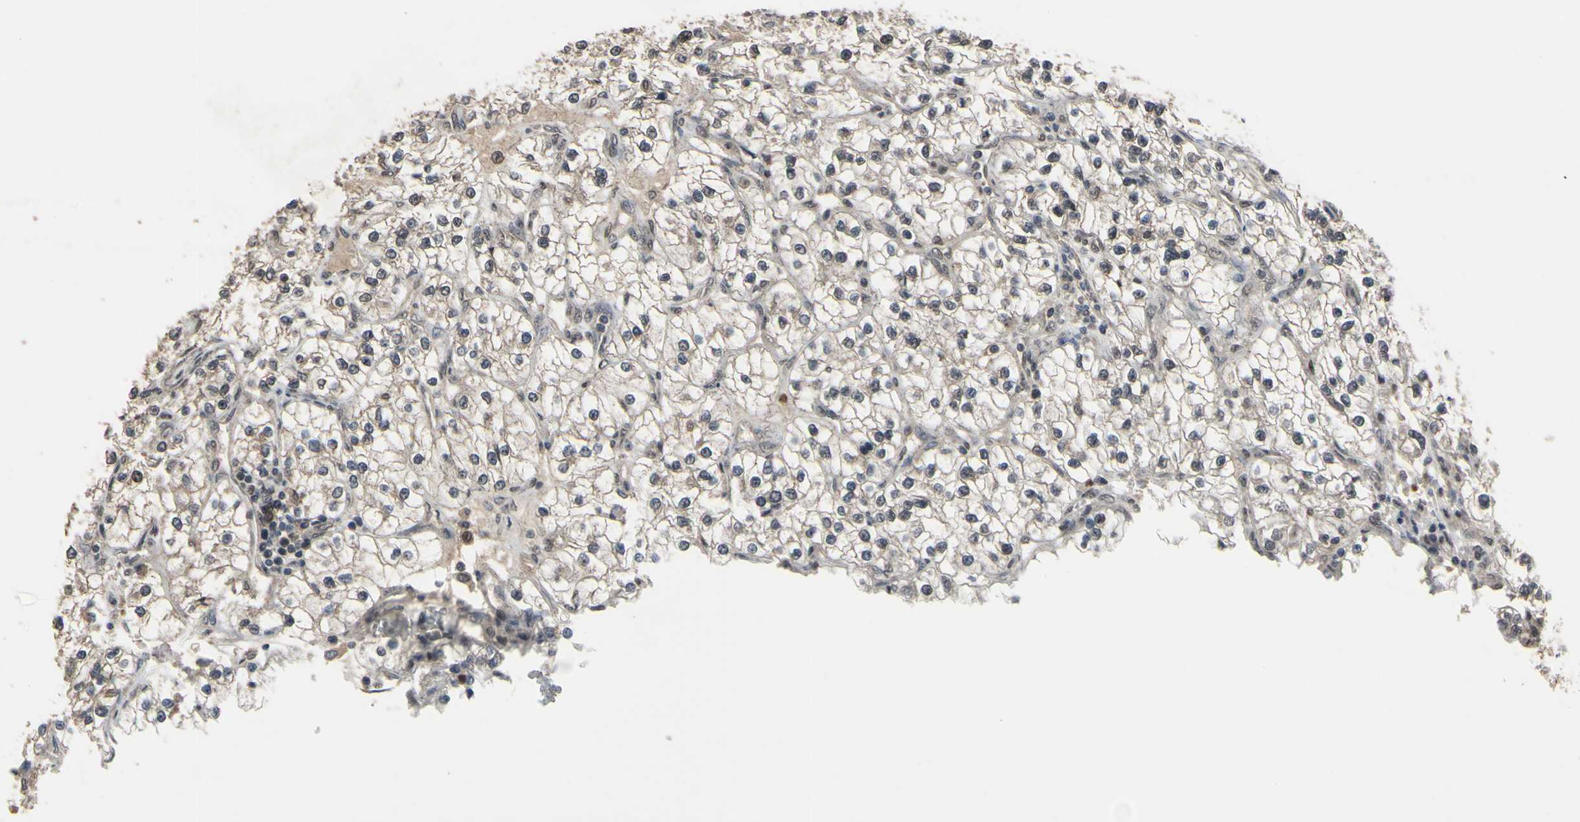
{"staining": {"intensity": "weak", "quantity": "<25%", "location": "cytoplasmic/membranous,nuclear"}, "tissue": "renal cancer", "cell_type": "Tumor cells", "image_type": "cancer", "snomed": [{"axis": "morphology", "description": "Adenocarcinoma, NOS"}, {"axis": "topography", "description": "Kidney"}], "caption": "Photomicrograph shows no protein expression in tumor cells of renal cancer tissue.", "gene": "ZNF174", "patient": {"sex": "female", "age": 57}}